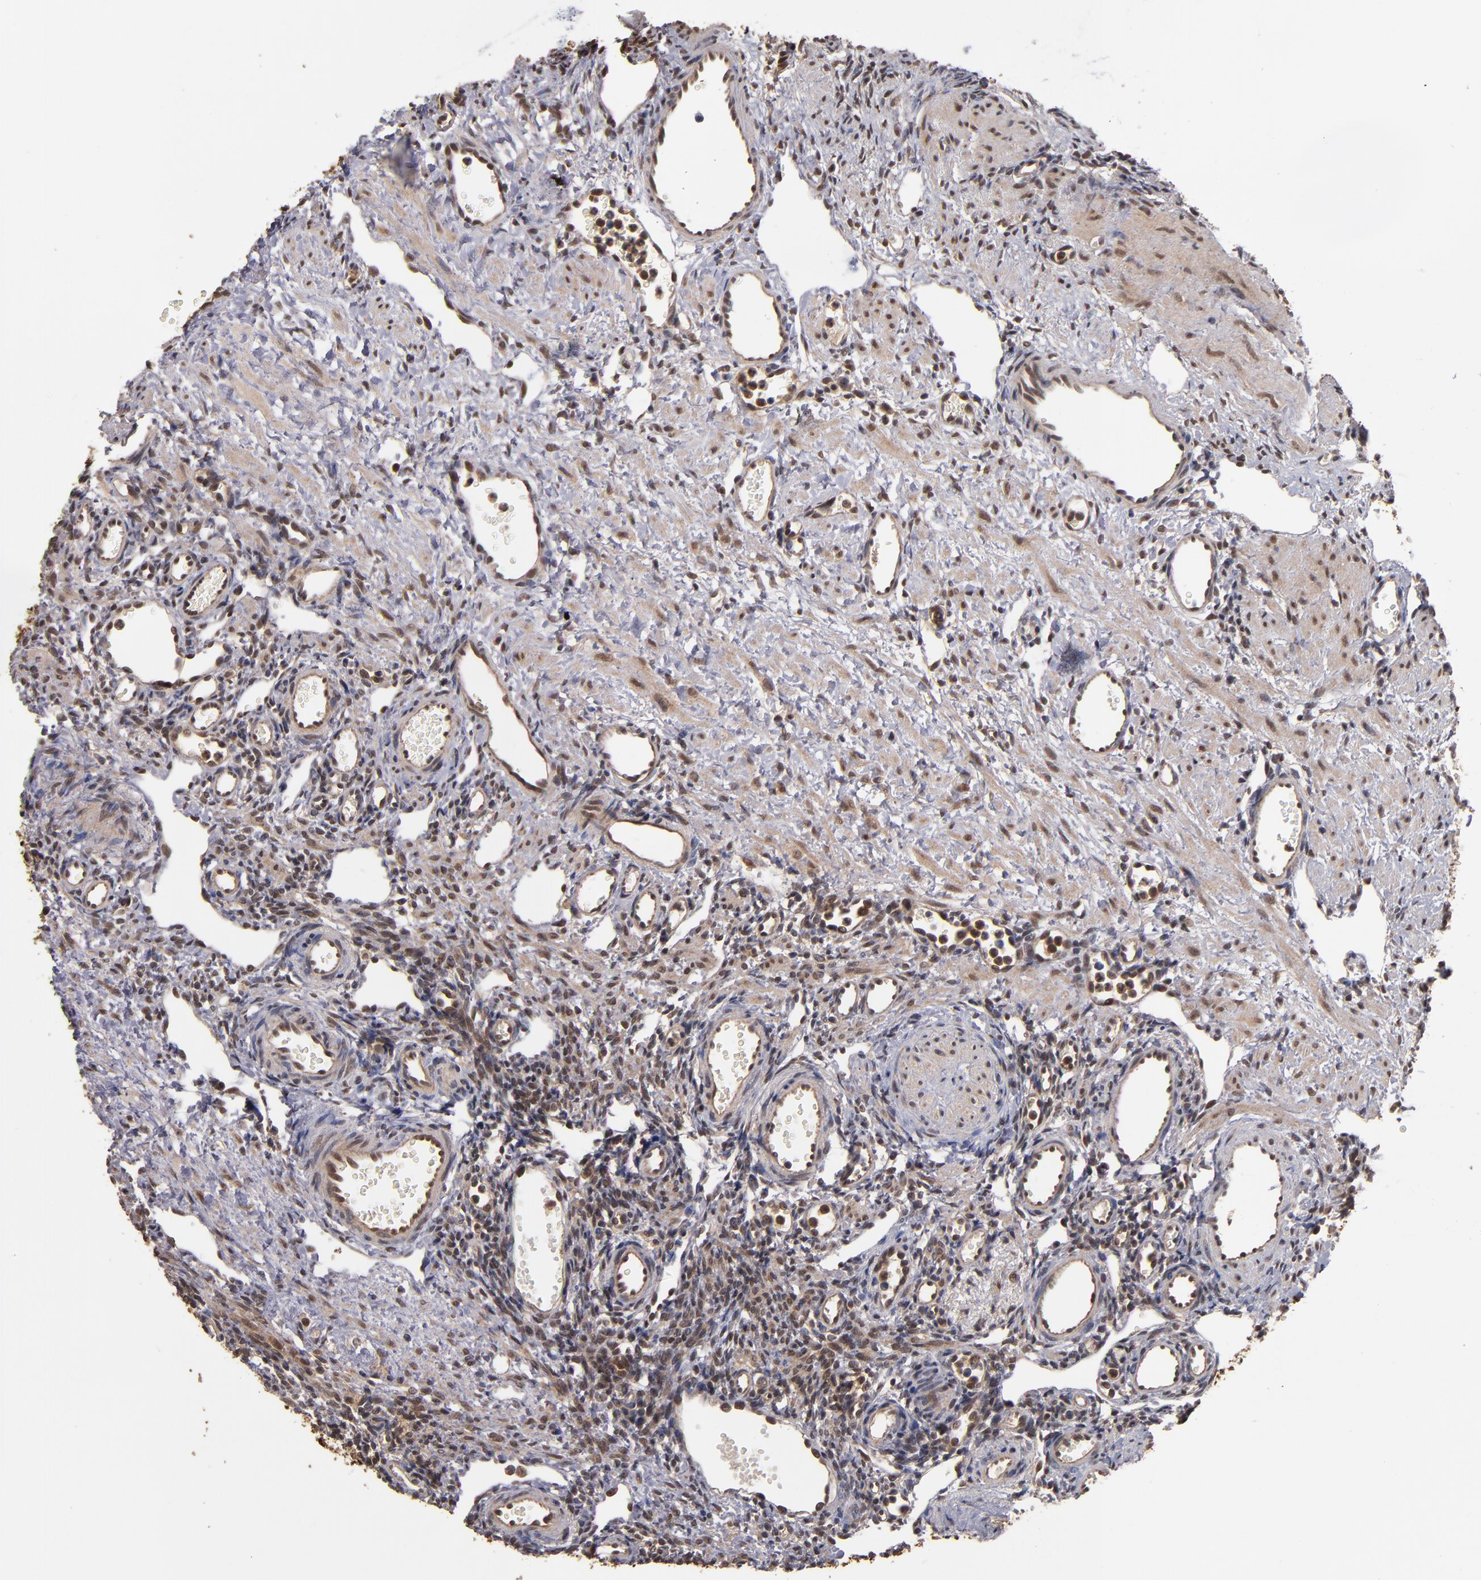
{"staining": {"intensity": "strong", "quantity": ">75%", "location": "cytoplasmic/membranous"}, "tissue": "ovary", "cell_type": "Follicle cells", "image_type": "normal", "snomed": [{"axis": "morphology", "description": "Normal tissue, NOS"}, {"axis": "topography", "description": "Ovary"}], "caption": "Immunohistochemical staining of normal human ovary shows high levels of strong cytoplasmic/membranous positivity in approximately >75% of follicle cells.", "gene": "CUL5", "patient": {"sex": "female", "age": 33}}